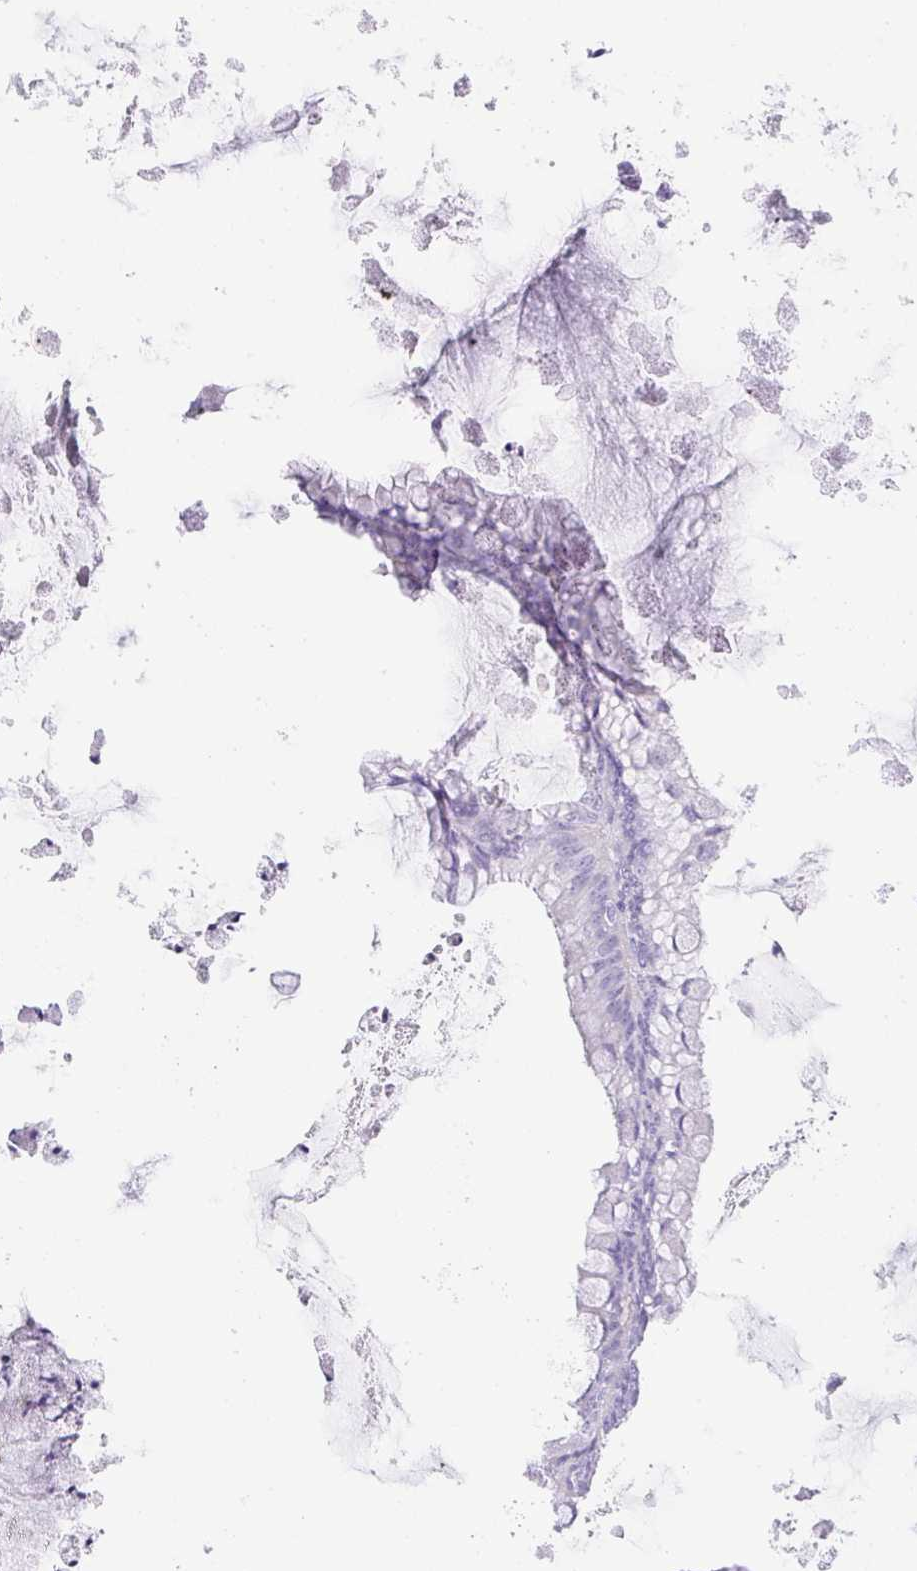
{"staining": {"intensity": "negative", "quantity": "none", "location": "none"}, "tissue": "ovarian cancer", "cell_type": "Tumor cells", "image_type": "cancer", "snomed": [{"axis": "morphology", "description": "Cystadenocarcinoma, mucinous, NOS"}, {"axis": "topography", "description": "Ovary"}], "caption": "DAB immunohistochemical staining of ovarian mucinous cystadenocarcinoma displays no significant positivity in tumor cells. (Immunohistochemistry (ihc), brightfield microscopy, high magnification).", "gene": "TDRD15", "patient": {"sex": "female", "age": 35}}